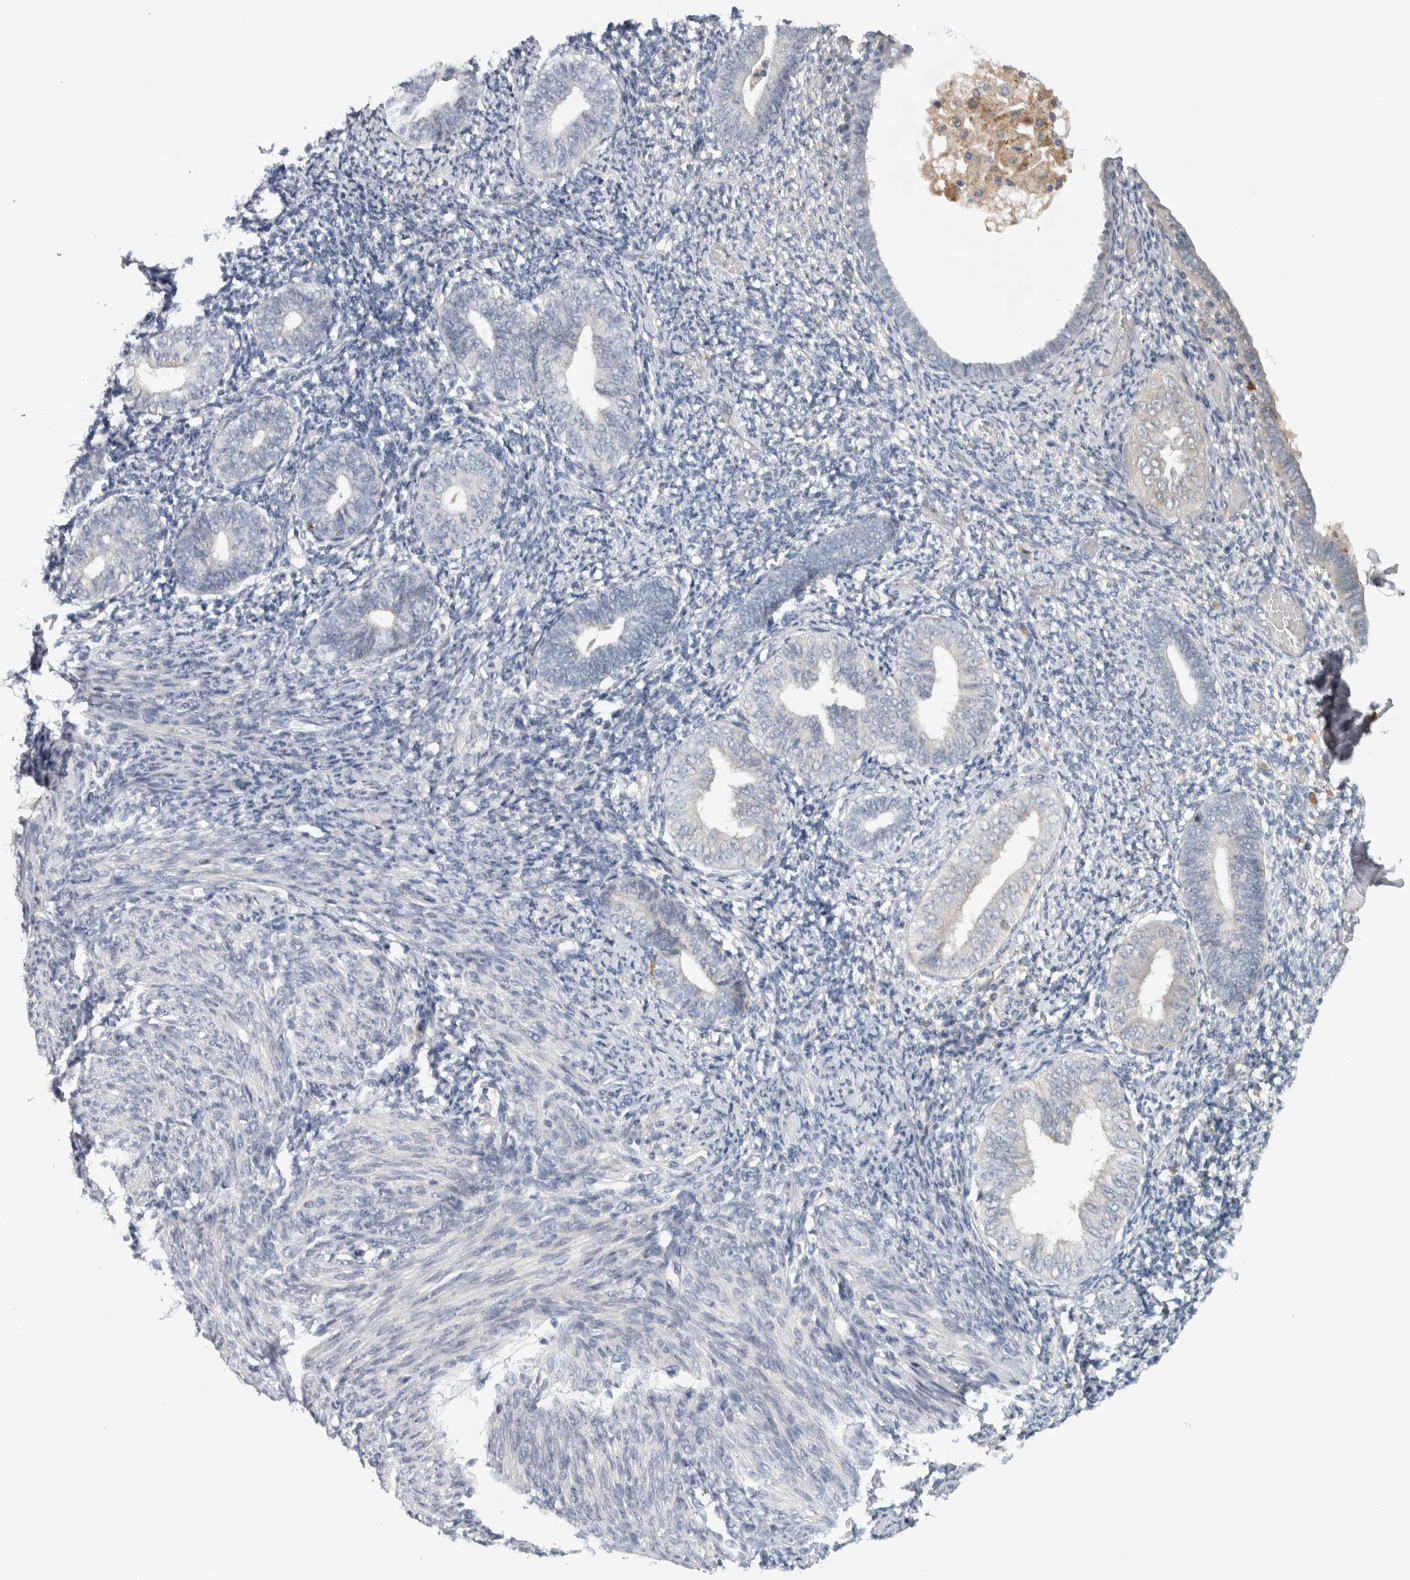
{"staining": {"intensity": "negative", "quantity": "none", "location": "none"}, "tissue": "endometrium", "cell_type": "Cells in endometrial stroma", "image_type": "normal", "snomed": [{"axis": "morphology", "description": "Normal tissue, NOS"}, {"axis": "topography", "description": "Endometrium"}], "caption": "This is an IHC image of normal endometrium. There is no positivity in cells in endometrial stroma.", "gene": "ADPRM", "patient": {"sex": "female", "age": 66}}